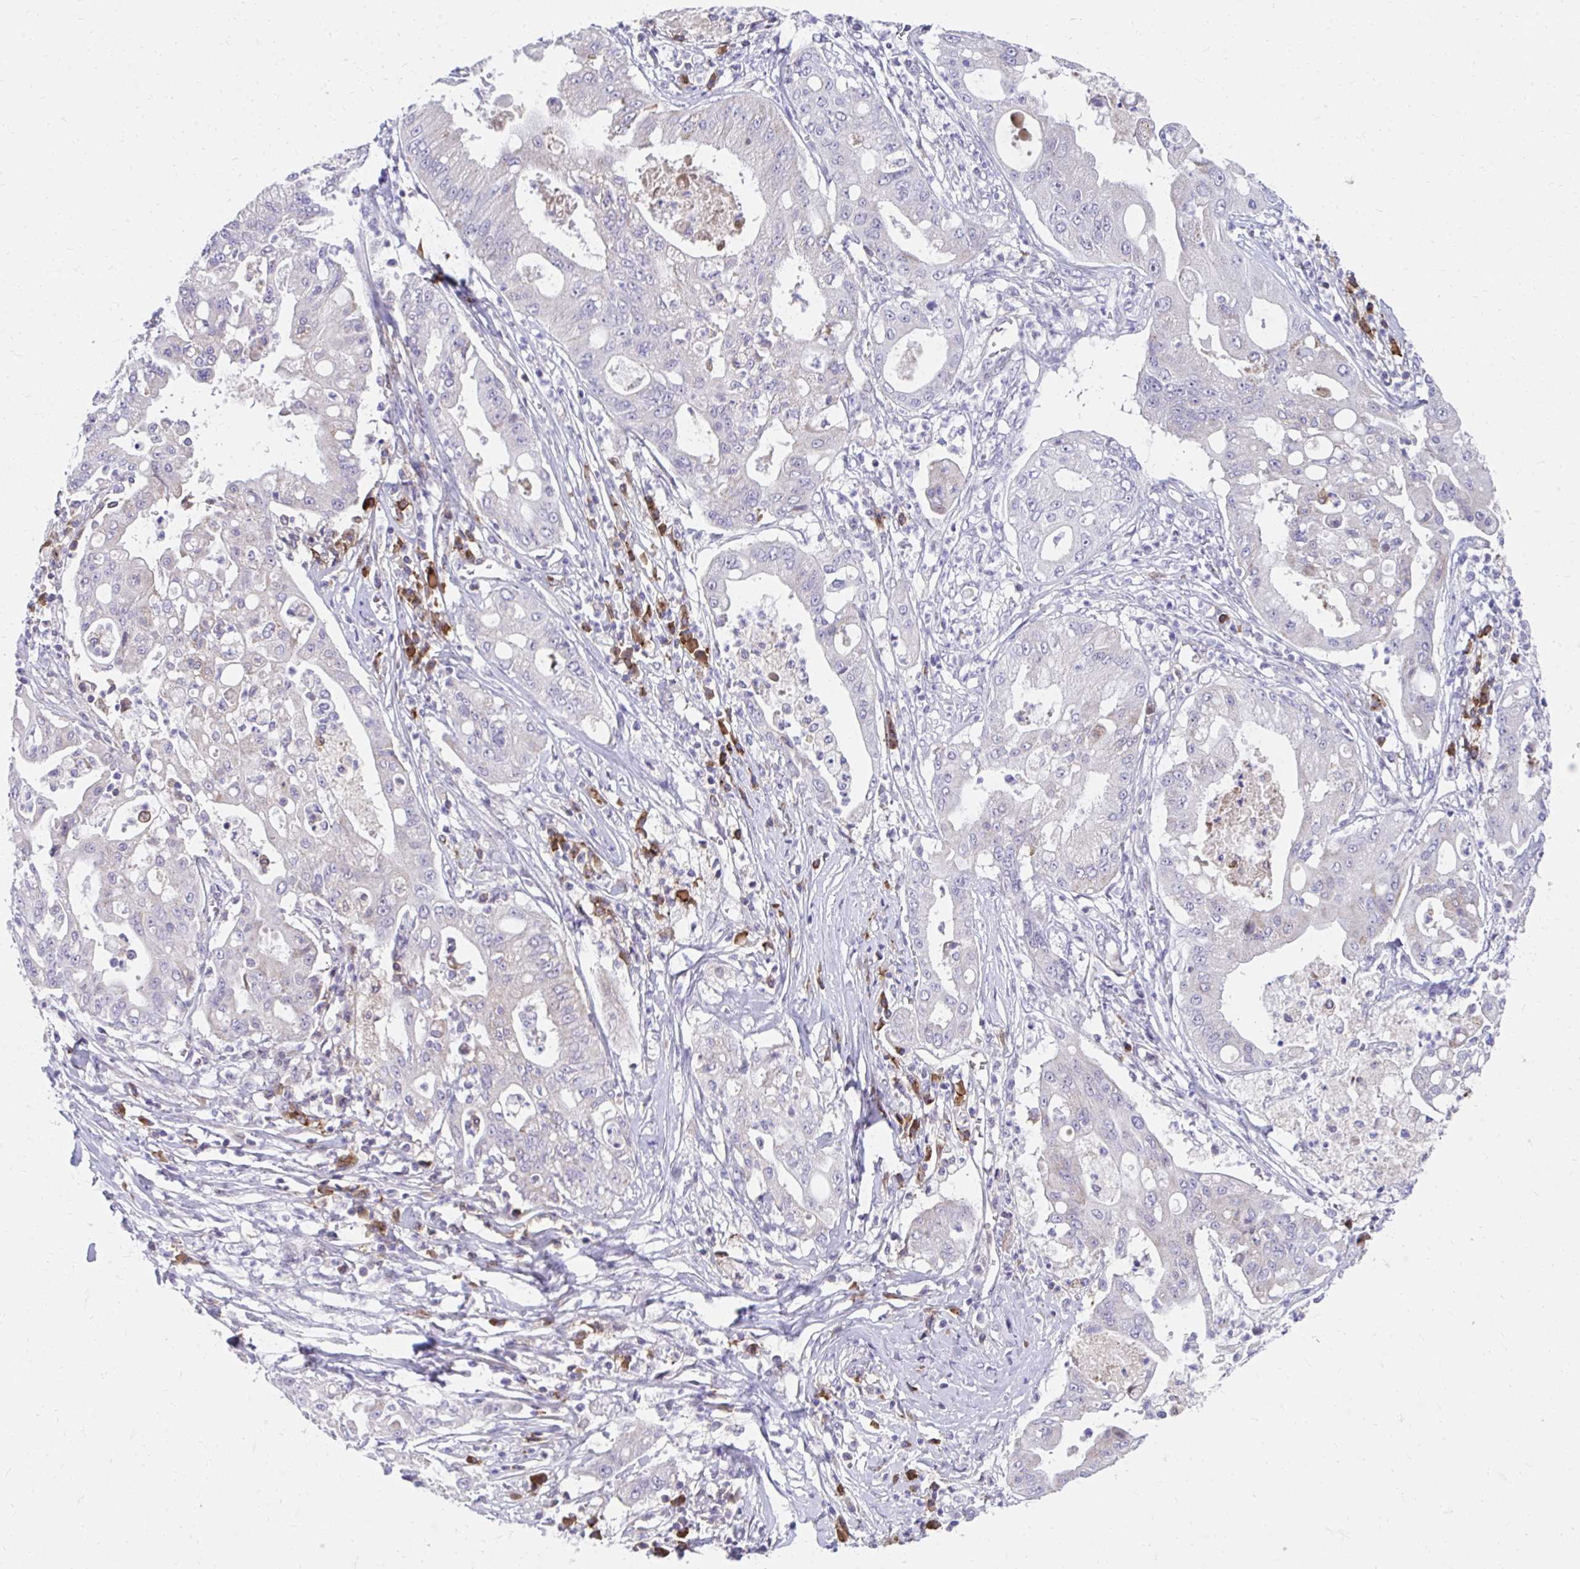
{"staining": {"intensity": "weak", "quantity": "<25%", "location": "cytoplasmic/membranous"}, "tissue": "ovarian cancer", "cell_type": "Tumor cells", "image_type": "cancer", "snomed": [{"axis": "morphology", "description": "Cystadenocarcinoma, mucinous, NOS"}, {"axis": "topography", "description": "Ovary"}], "caption": "The micrograph reveals no significant expression in tumor cells of ovarian mucinous cystadenocarcinoma.", "gene": "SLAMF7", "patient": {"sex": "female", "age": 70}}